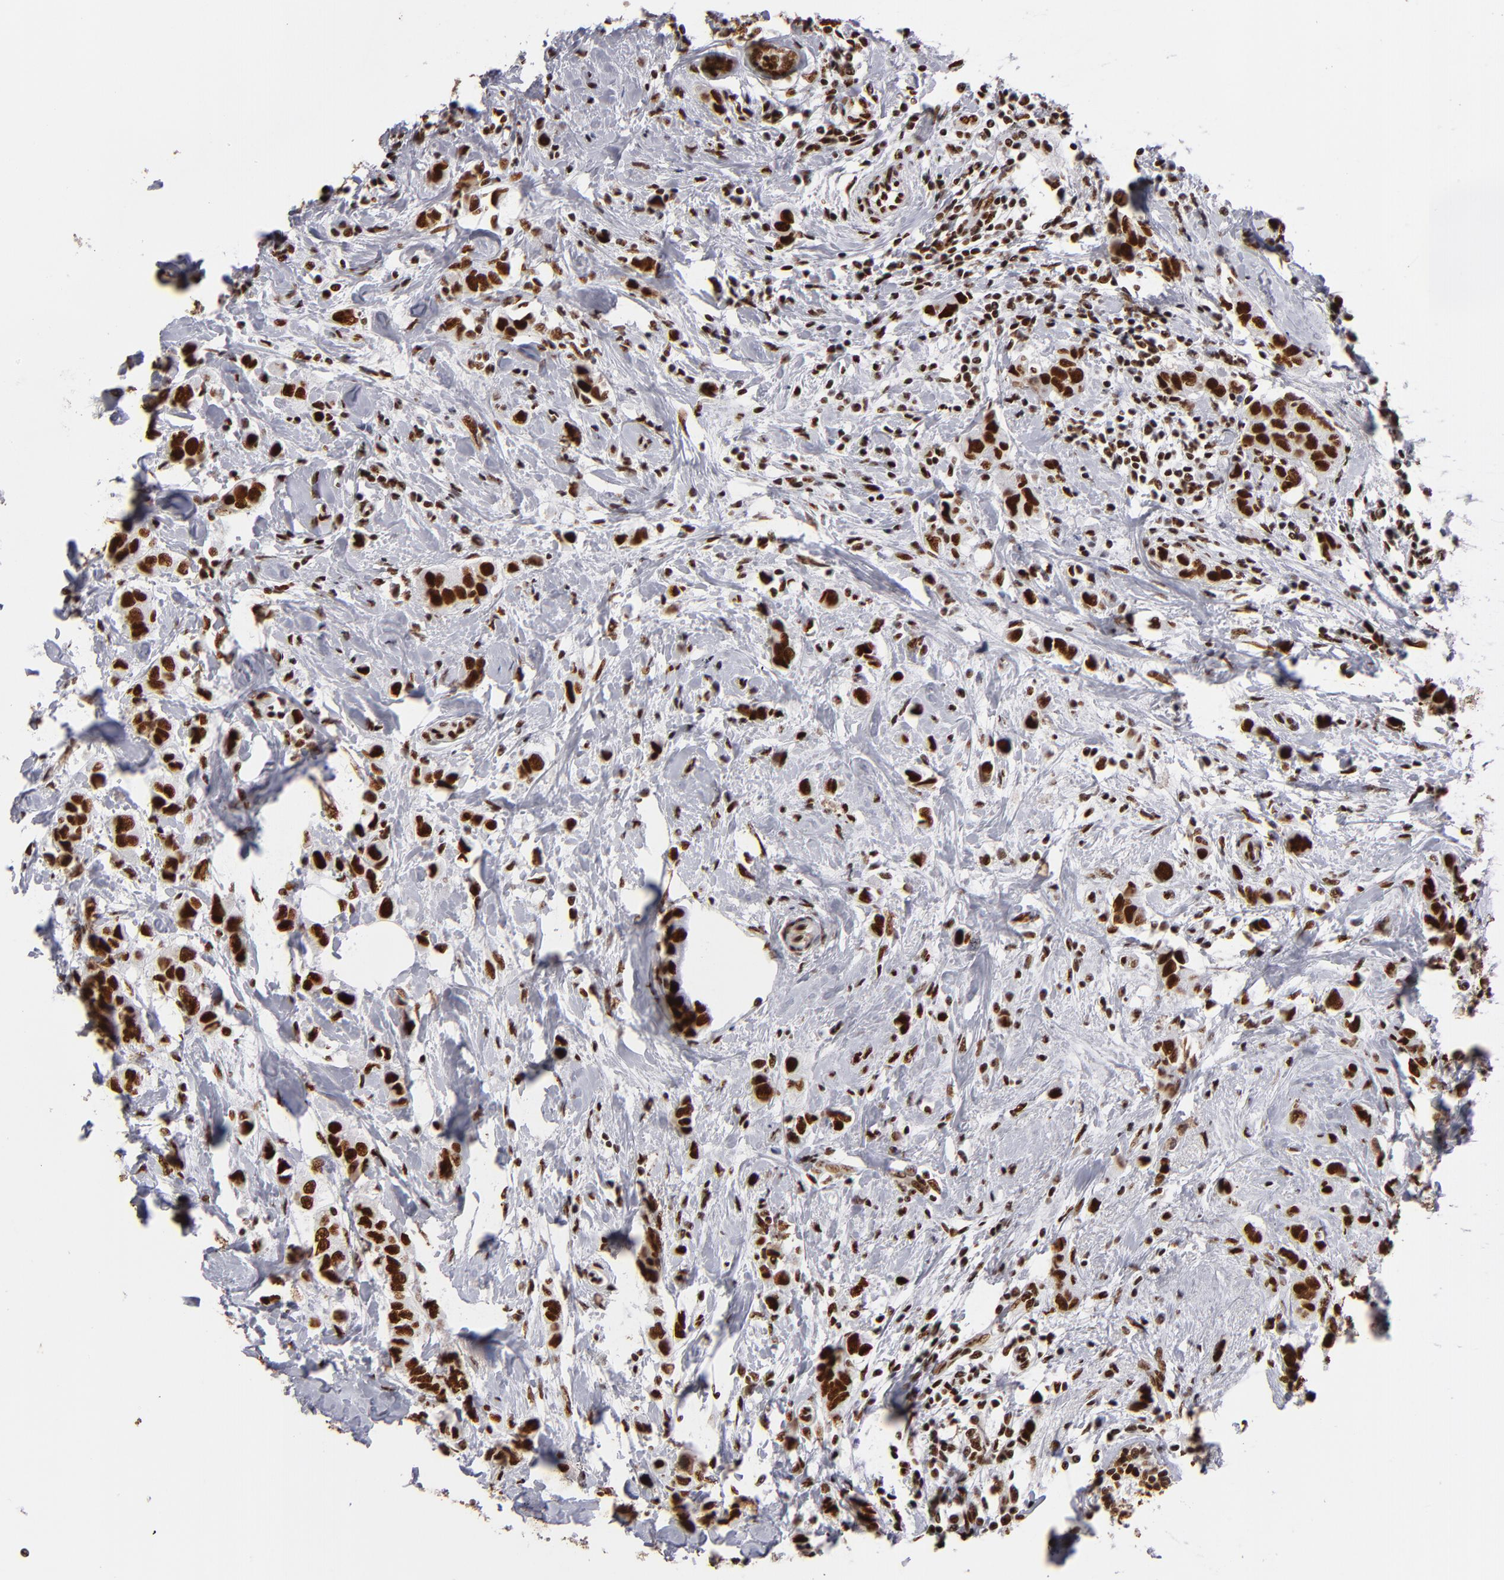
{"staining": {"intensity": "strong", "quantity": ">75%", "location": "nuclear"}, "tissue": "breast cancer", "cell_type": "Tumor cells", "image_type": "cancer", "snomed": [{"axis": "morphology", "description": "Normal tissue, NOS"}, {"axis": "morphology", "description": "Duct carcinoma"}, {"axis": "topography", "description": "Breast"}], "caption": "High-magnification brightfield microscopy of breast infiltrating ductal carcinoma stained with DAB (brown) and counterstained with hematoxylin (blue). tumor cells exhibit strong nuclear expression is appreciated in approximately>75% of cells.", "gene": "MRE11", "patient": {"sex": "female", "age": 50}}